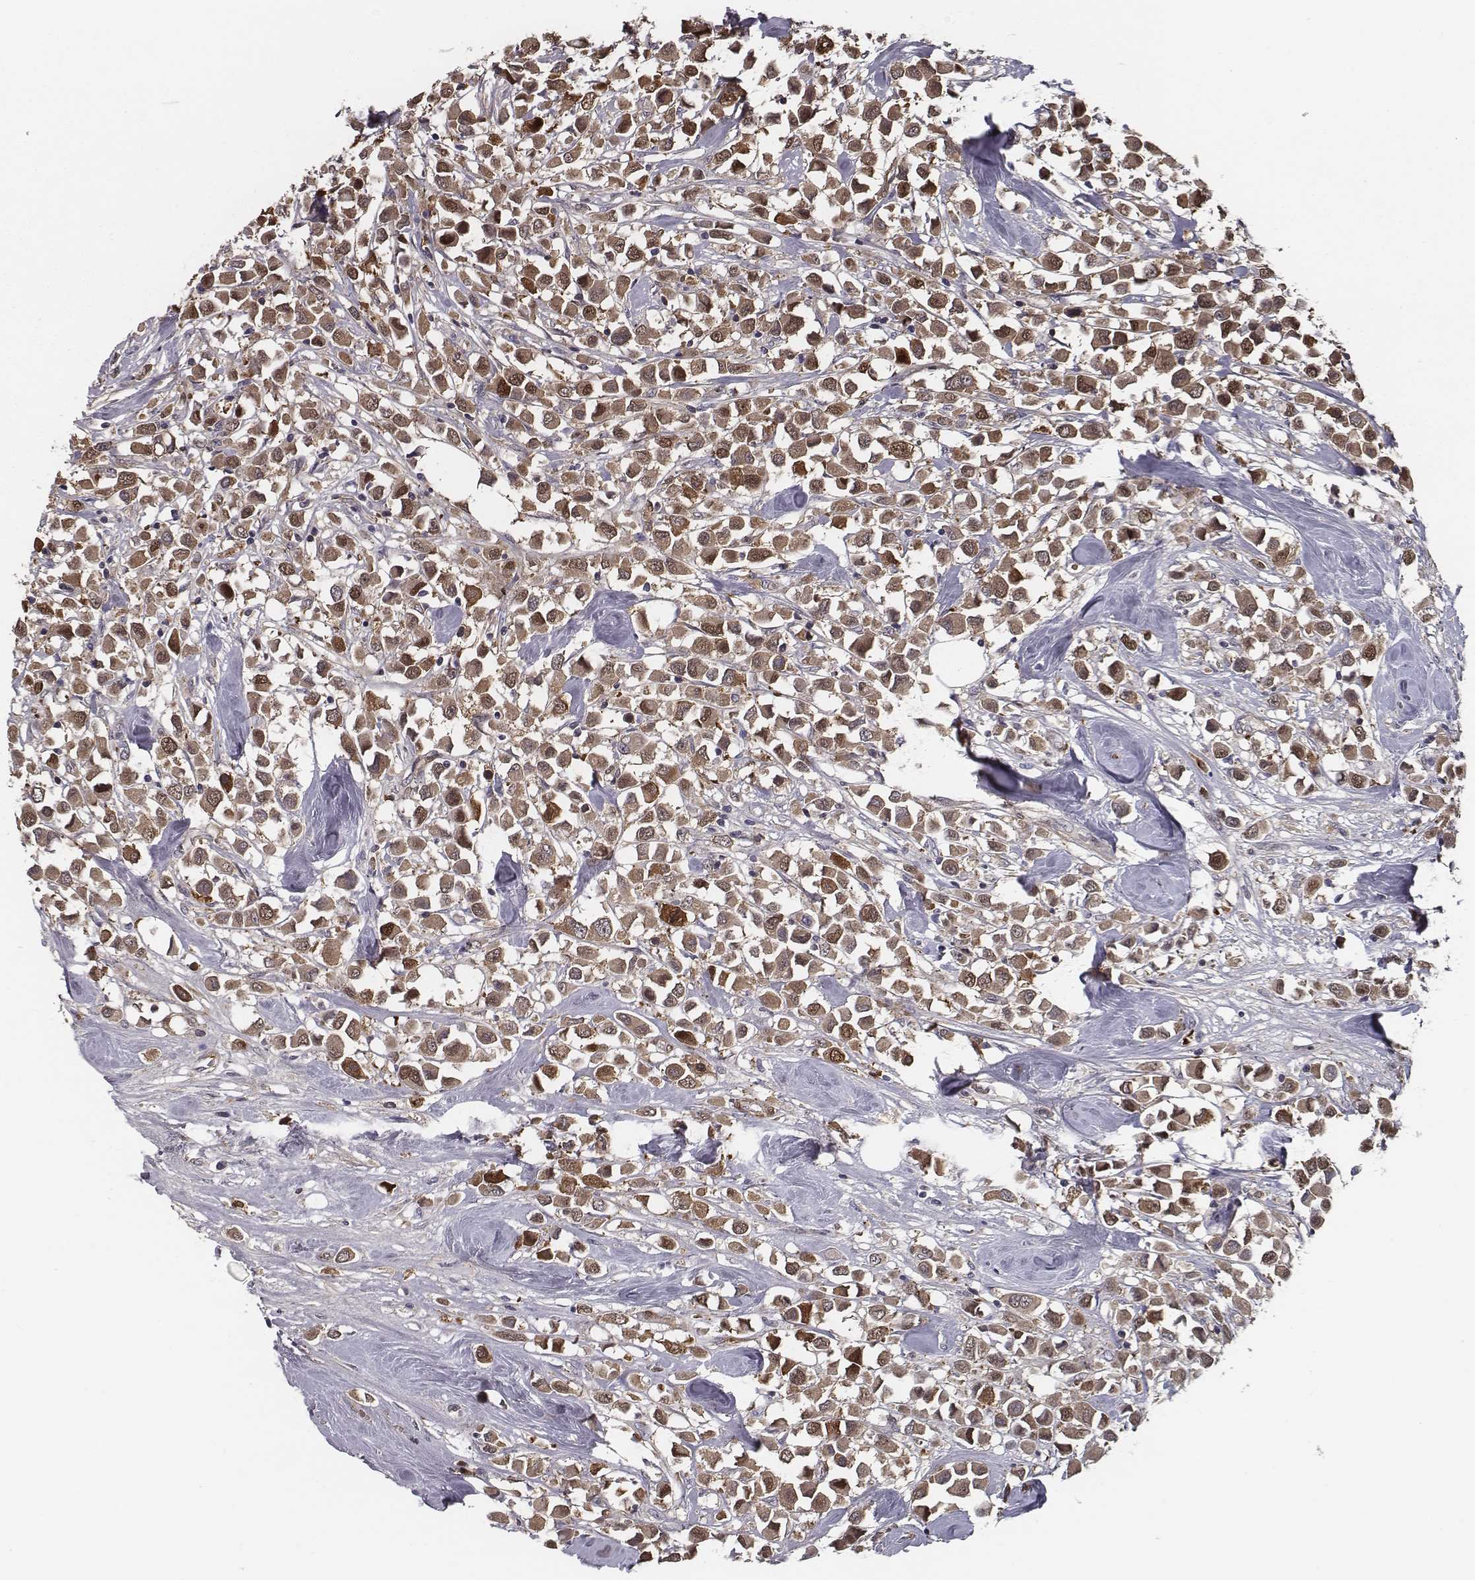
{"staining": {"intensity": "moderate", "quantity": ">75%", "location": "cytoplasmic/membranous"}, "tissue": "breast cancer", "cell_type": "Tumor cells", "image_type": "cancer", "snomed": [{"axis": "morphology", "description": "Duct carcinoma"}, {"axis": "topography", "description": "Breast"}], "caption": "High-magnification brightfield microscopy of breast cancer stained with DAB (brown) and counterstained with hematoxylin (blue). tumor cells exhibit moderate cytoplasmic/membranous staining is identified in about>75% of cells.", "gene": "ISYNA1", "patient": {"sex": "female", "age": 61}}